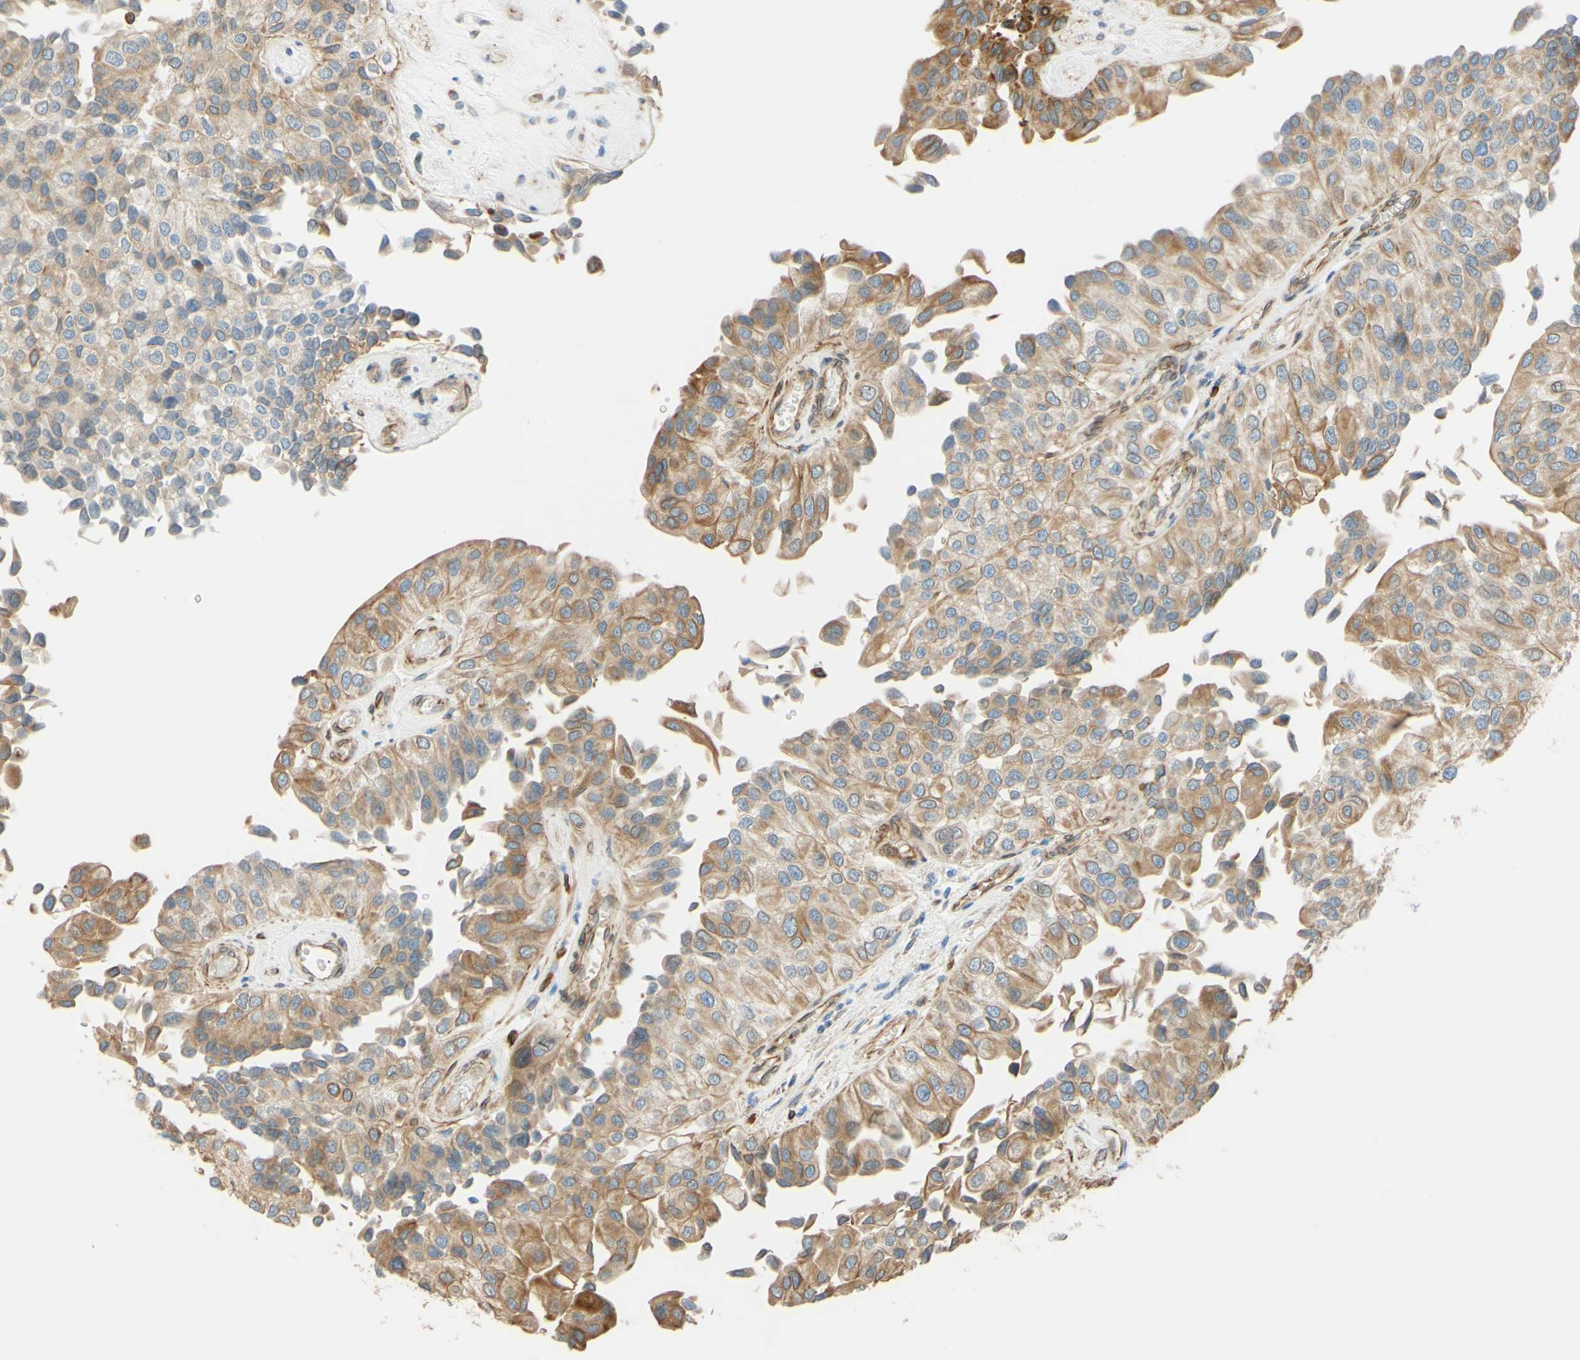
{"staining": {"intensity": "moderate", "quantity": "25%-75%", "location": "cytoplasmic/membranous"}, "tissue": "urothelial cancer", "cell_type": "Tumor cells", "image_type": "cancer", "snomed": [{"axis": "morphology", "description": "Urothelial carcinoma, High grade"}, {"axis": "topography", "description": "Kidney"}, {"axis": "topography", "description": "Urinary bladder"}], "caption": "Immunohistochemistry of urothelial cancer reveals medium levels of moderate cytoplasmic/membranous expression in approximately 25%-75% of tumor cells. (DAB IHC with brightfield microscopy, high magnification).", "gene": "ENDOD1", "patient": {"sex": "male", "age": 77}}